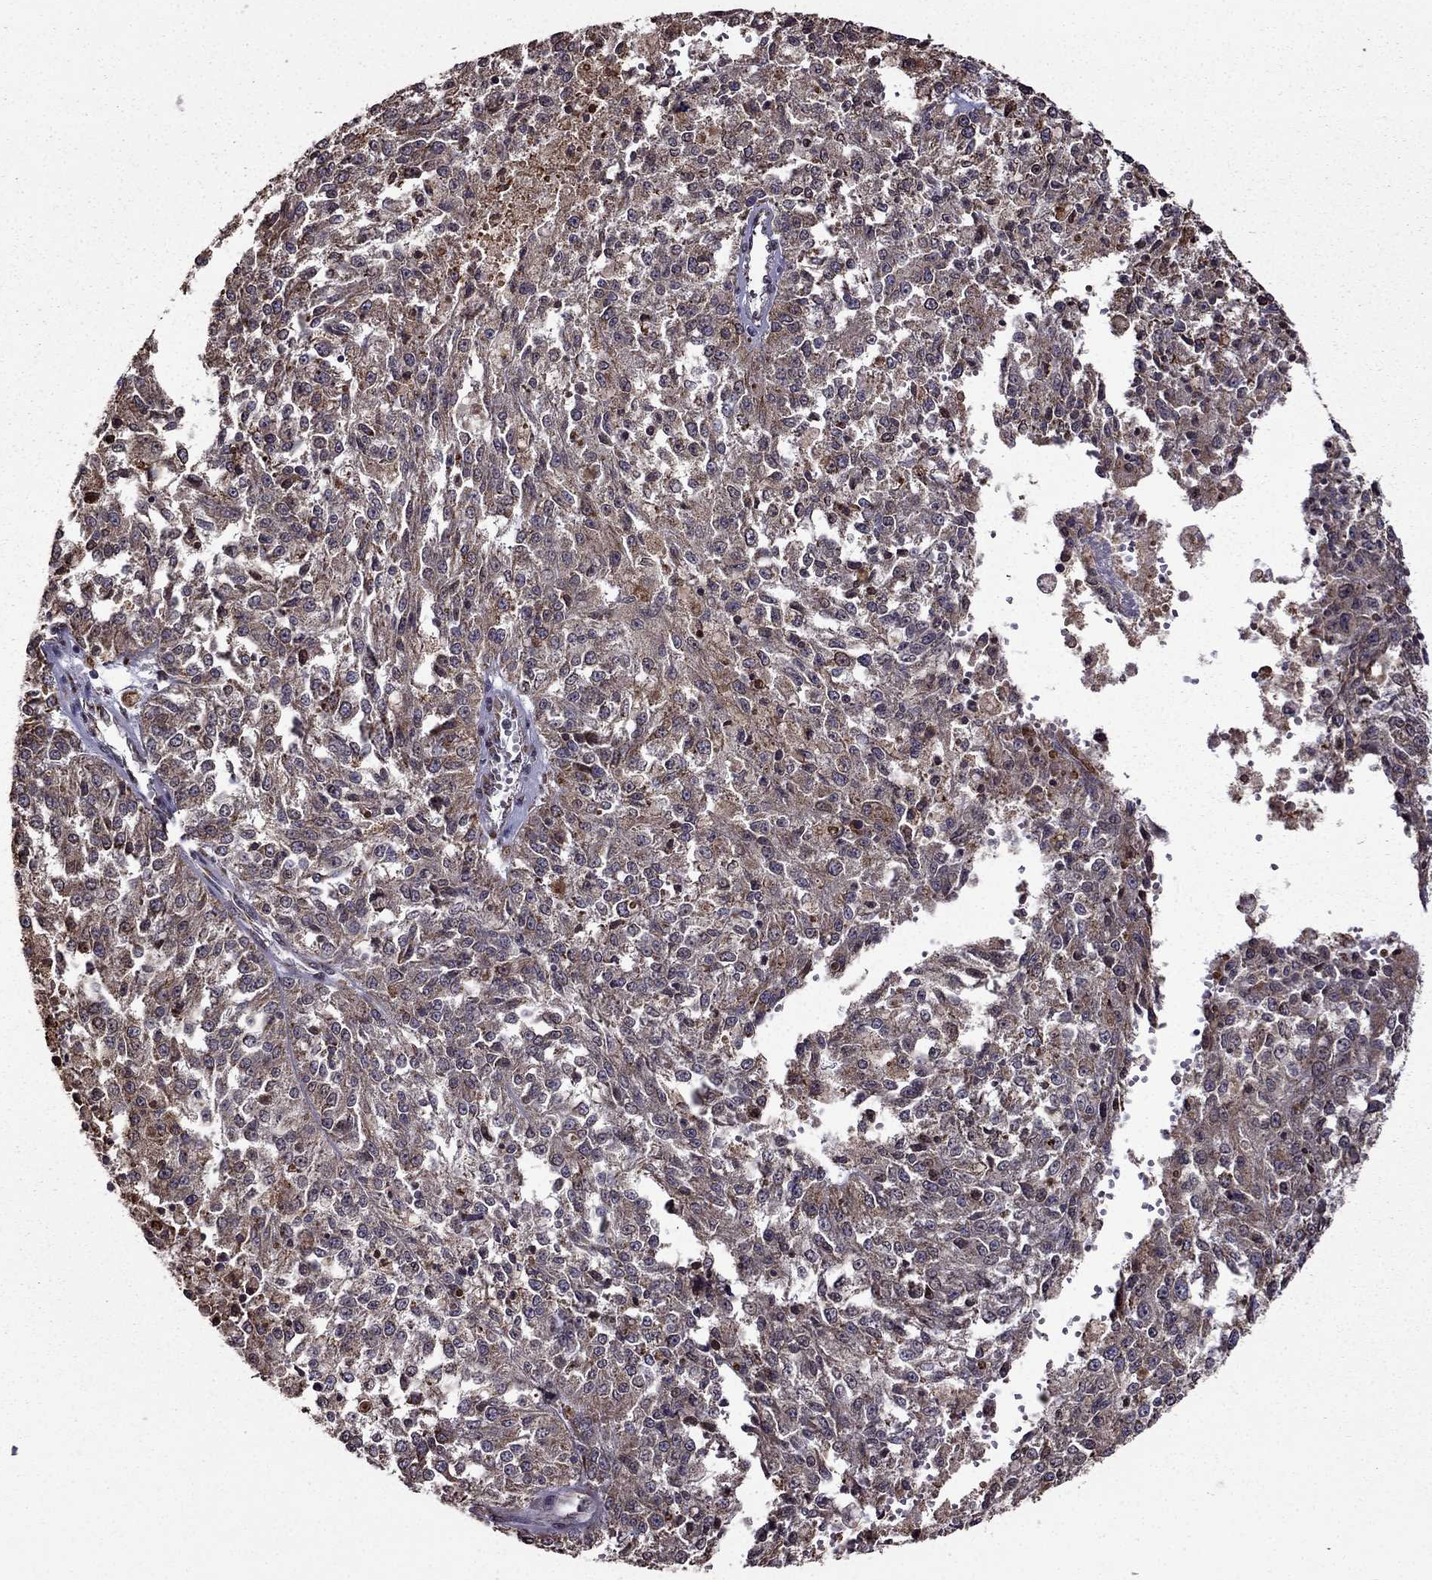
{"staining": {"intensity": "moderate", "quantity": ">75%", "location": "cytoplasmic/membranous"}, "tissue": "melanoma", "cell_type": "Tumor cells", "image_type": "cancer", "snomed": [{"axis": "morphology", "description": "Malignant melanoma, Metastatic site"}, {"axis": "topography", "description": "Lymph node"}], "caption": "IHC staining of melanoma, which demonstrates medium levels of moderate cytoplasmic/membranous expression in about >75% of tumor cells indicating moderate cytoplasmic/membranous protein expression. The staining was performed using DAB (brown) for protein detection and nuclei were counterstained in hematoxylin (blue).", "gene": "IKBIP", "patient": {"sex": "female", "age": 64}}